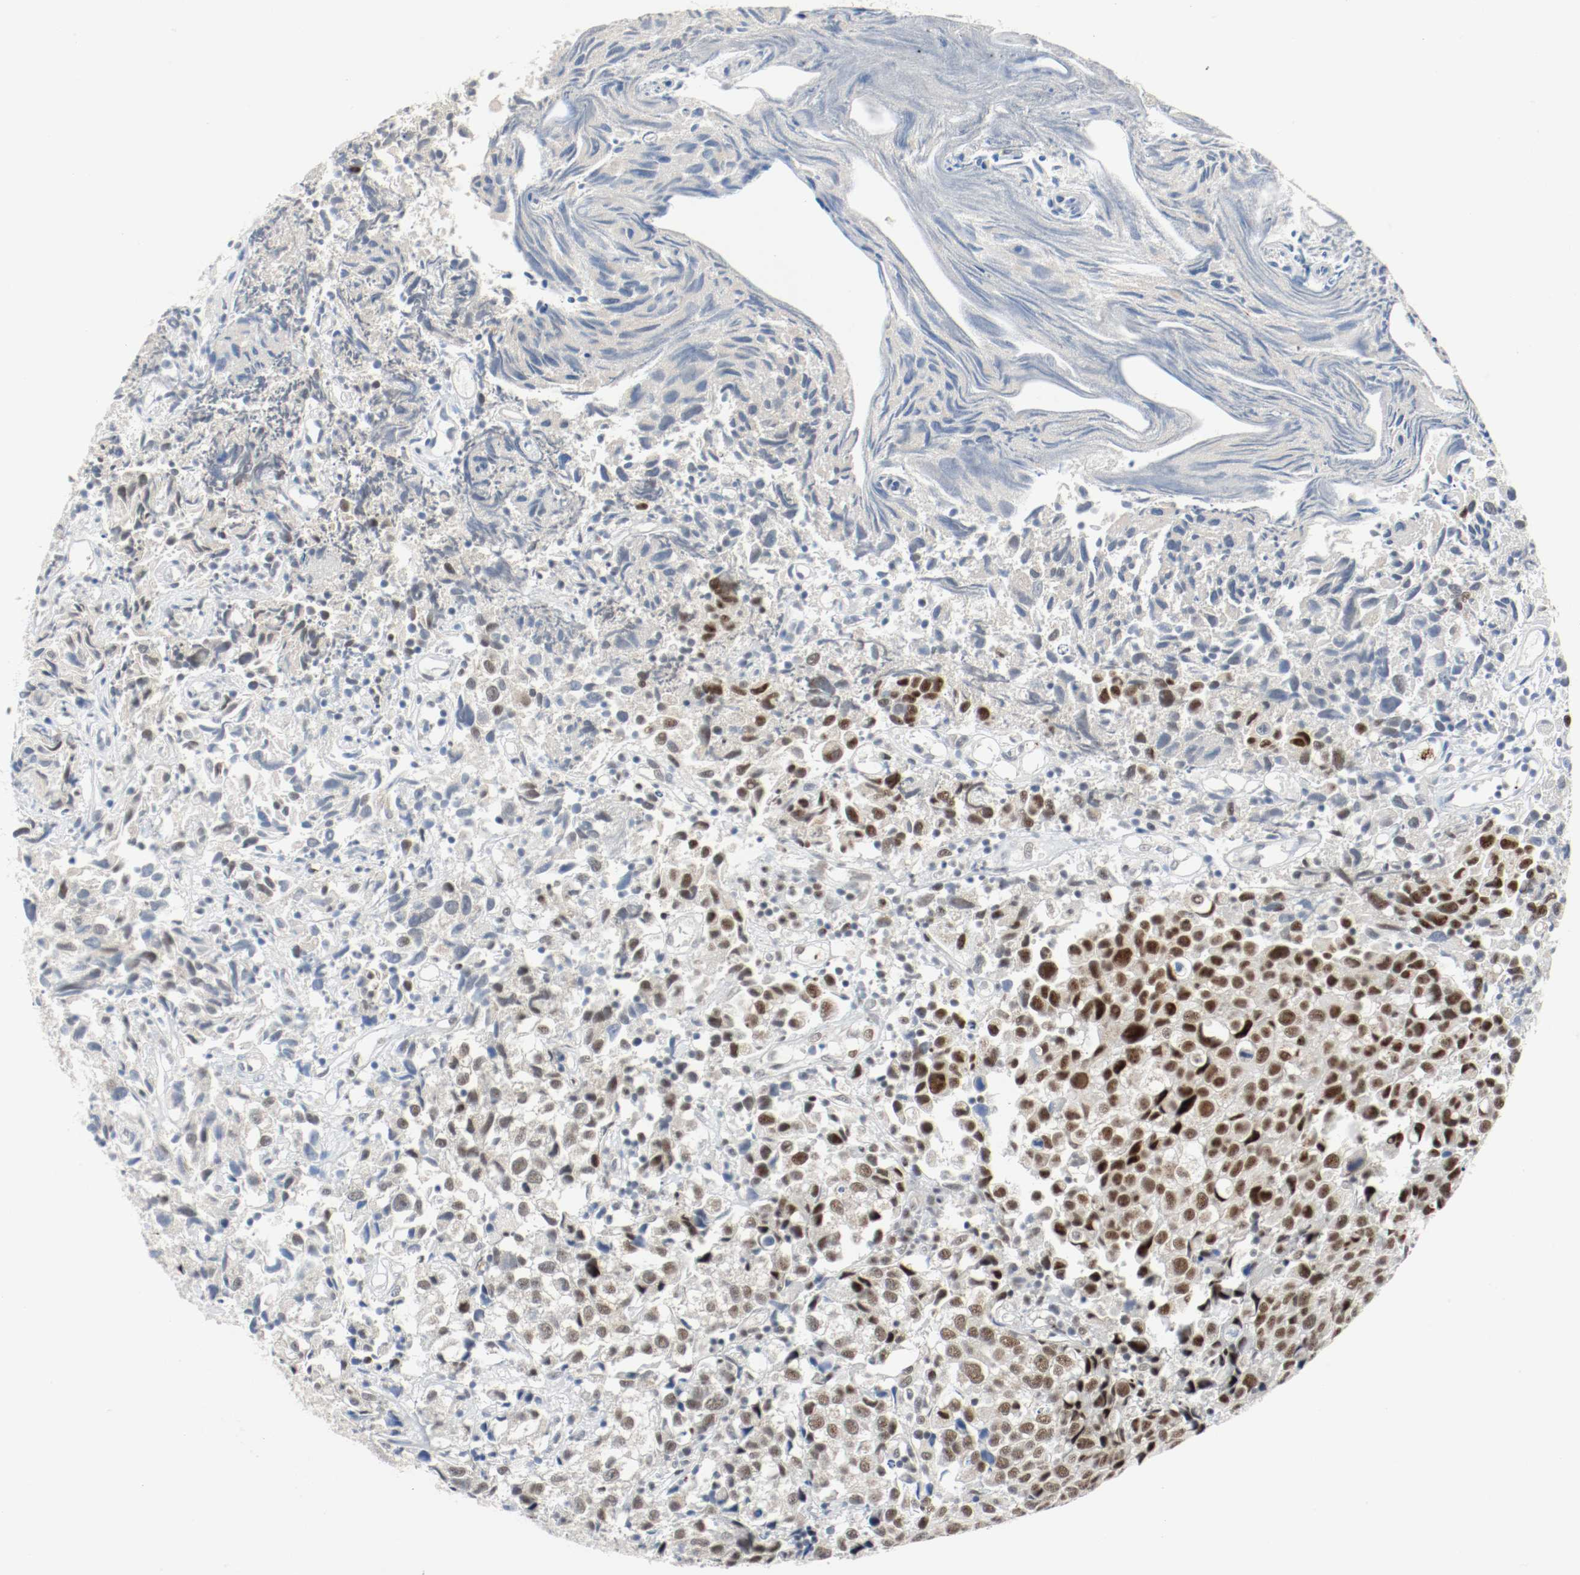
{"staining": {"intensity": "moderate", "quantity": "<25%", "location": "nuclear"}, "tissue": "urothelial cancer", "cell_type": "Tumor cells", "image_type": "cancer", "snomed": [{"axis": "morphology", "description": "Urothelial carcinoma, High grade"}, {"axis": "topography", "description": "Urinary bladder"}], "caption": "Protein staining by immunohistochemistry exhibits moderate nuclear expression in about <25% of tumor cells in urothelial cancer.", "gene": "ASH1L", "patient": {"sex": "female", "age": 75}}